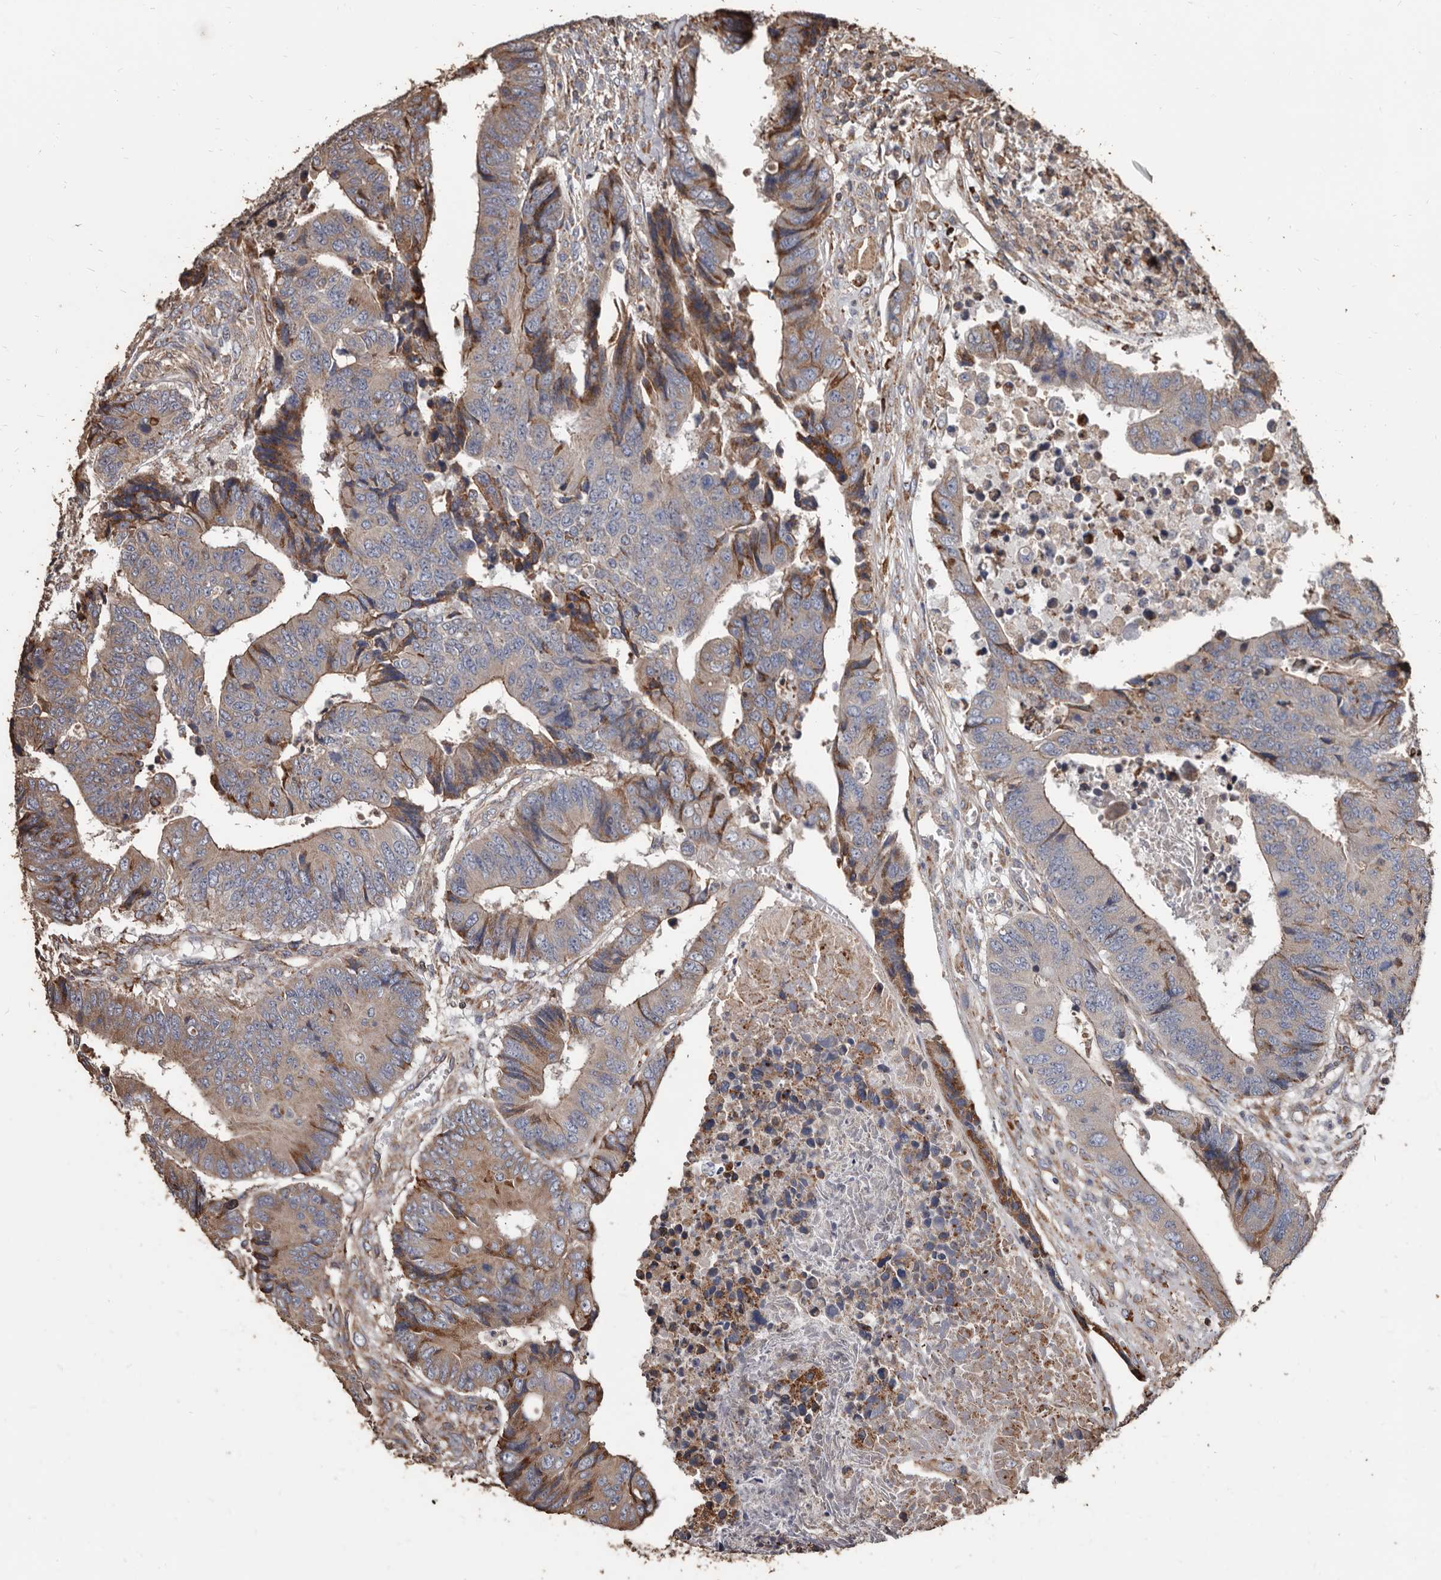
{"staining": {"intensity": "moderate", "quantity": "25%-75%", "location": "cytoplasmic/membranous"}, "tissue": "colorectal cancer", "cell_type": "Tumor cells", "image_type": "cancer", "snomed": [{"axis": "morphology", "description": "Adenocarcinoma, NOS"}, {"axis": "topography", "description": "Rectum"}], "caption": "Brown immunohistochemical staining in human colorectal cancer shows moderate cytoplasmic/membranous expression in about 25%-75% of tumor cells. (DAB (3,3'-diaminobenzidine) = brown stain, brightfield microscopy at high magnification).", "gene": "OSGIN2", "patient": {"sex": "male", "age": 84}}